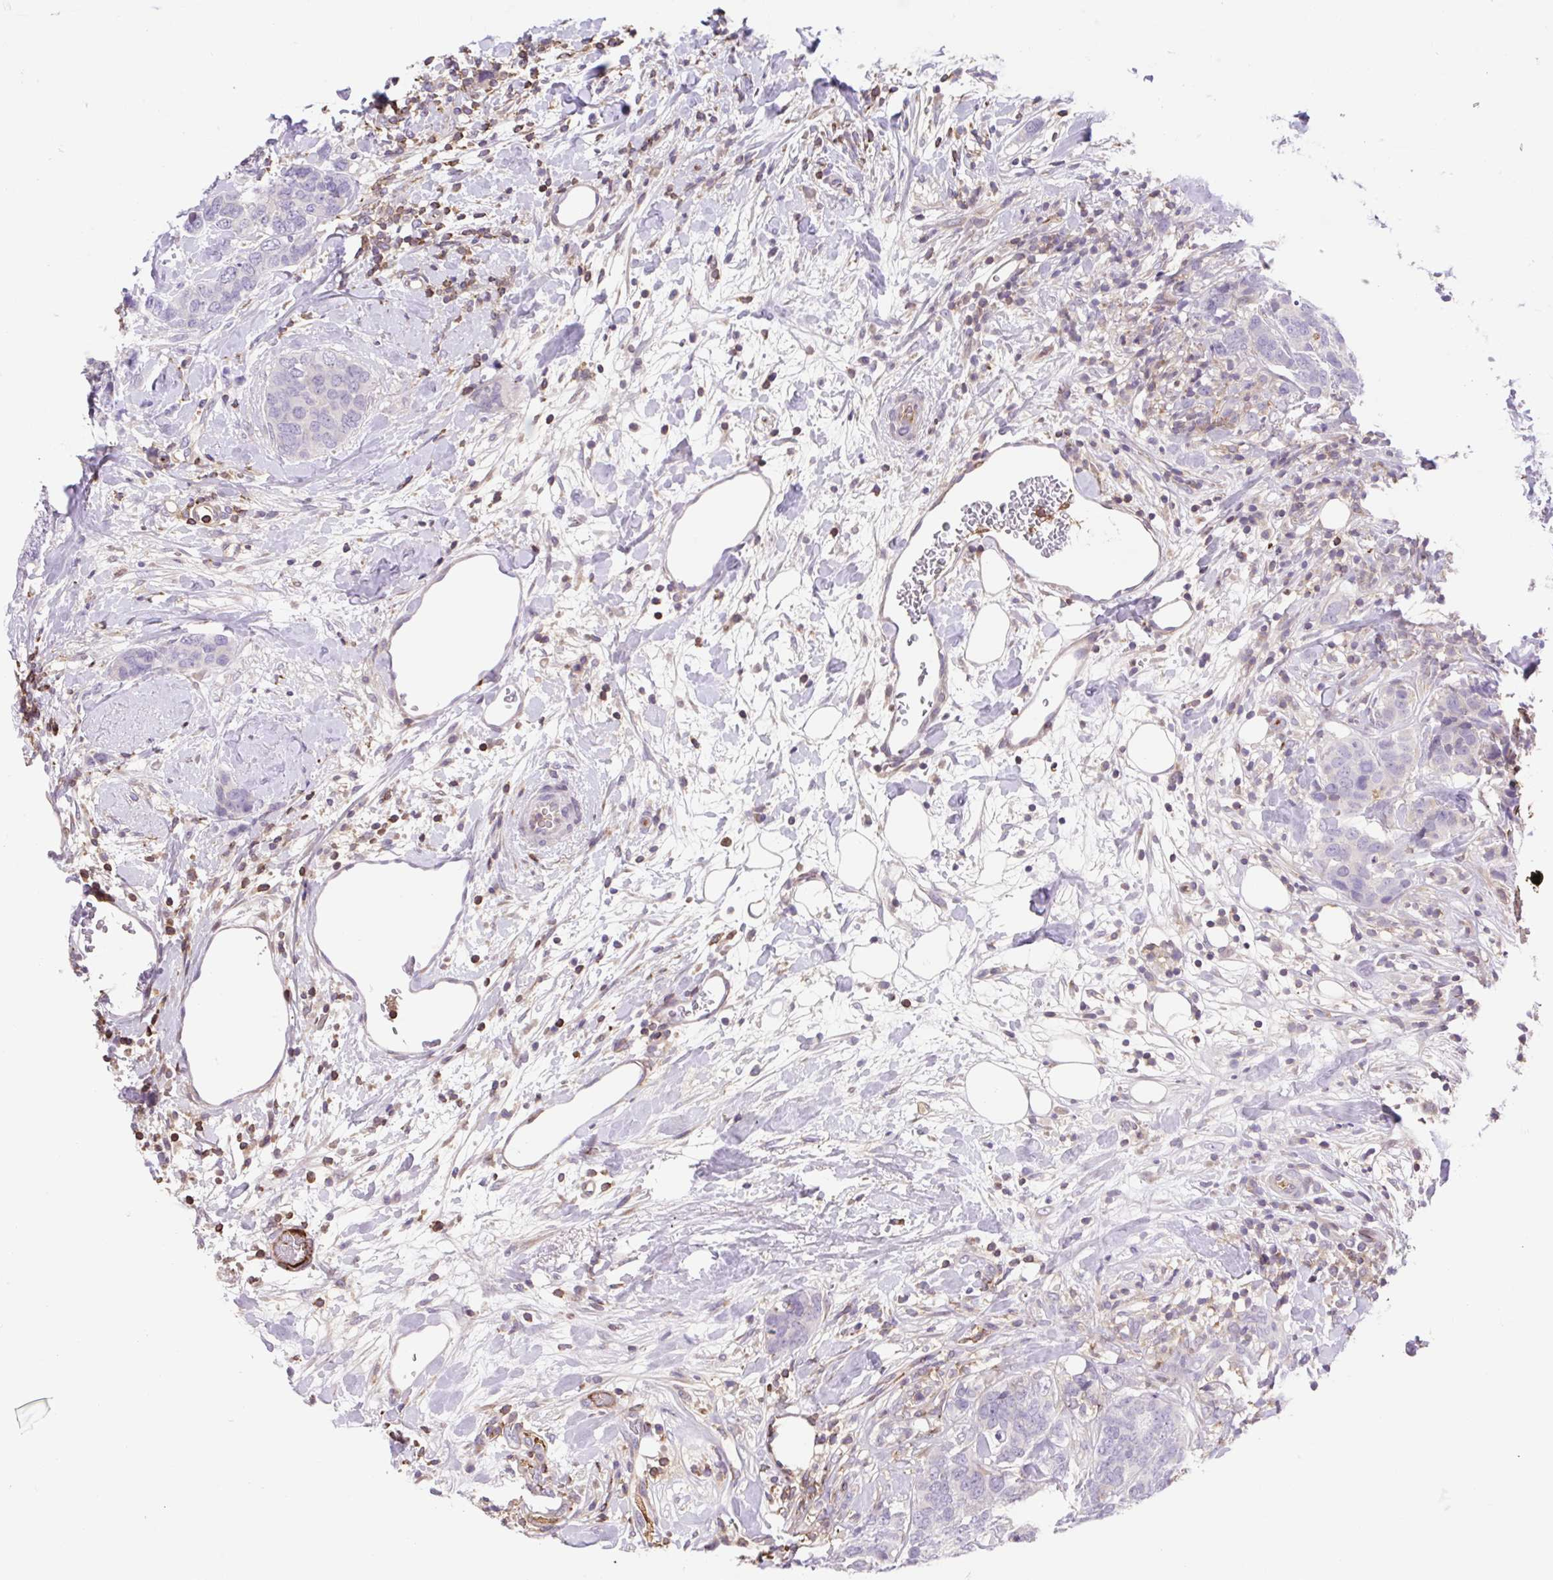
{"staining": {"intensity": "negative", "quantity": "none", "location": "none"}, "tissue": "breast cancer", "cell_type": "Tumor cells", "image_type": "cancer", "snomed": [{"axis": "morphology", "description": "Lobular carcinoma"}, {"axis": "topography", "description": "Breast"}], "caption": "A high-resolution image shows IHC staining of breast cancer (lobular carcinoma), which reveals no significant expression in tumor cells. The staining is performed using DAB (3,3'-diaminobenzidine) brown chromogen with nuclei counter-stained in using hematoxylin.", "gene": "TPRG1", "patient": {"sex": "female", "age": 59}}